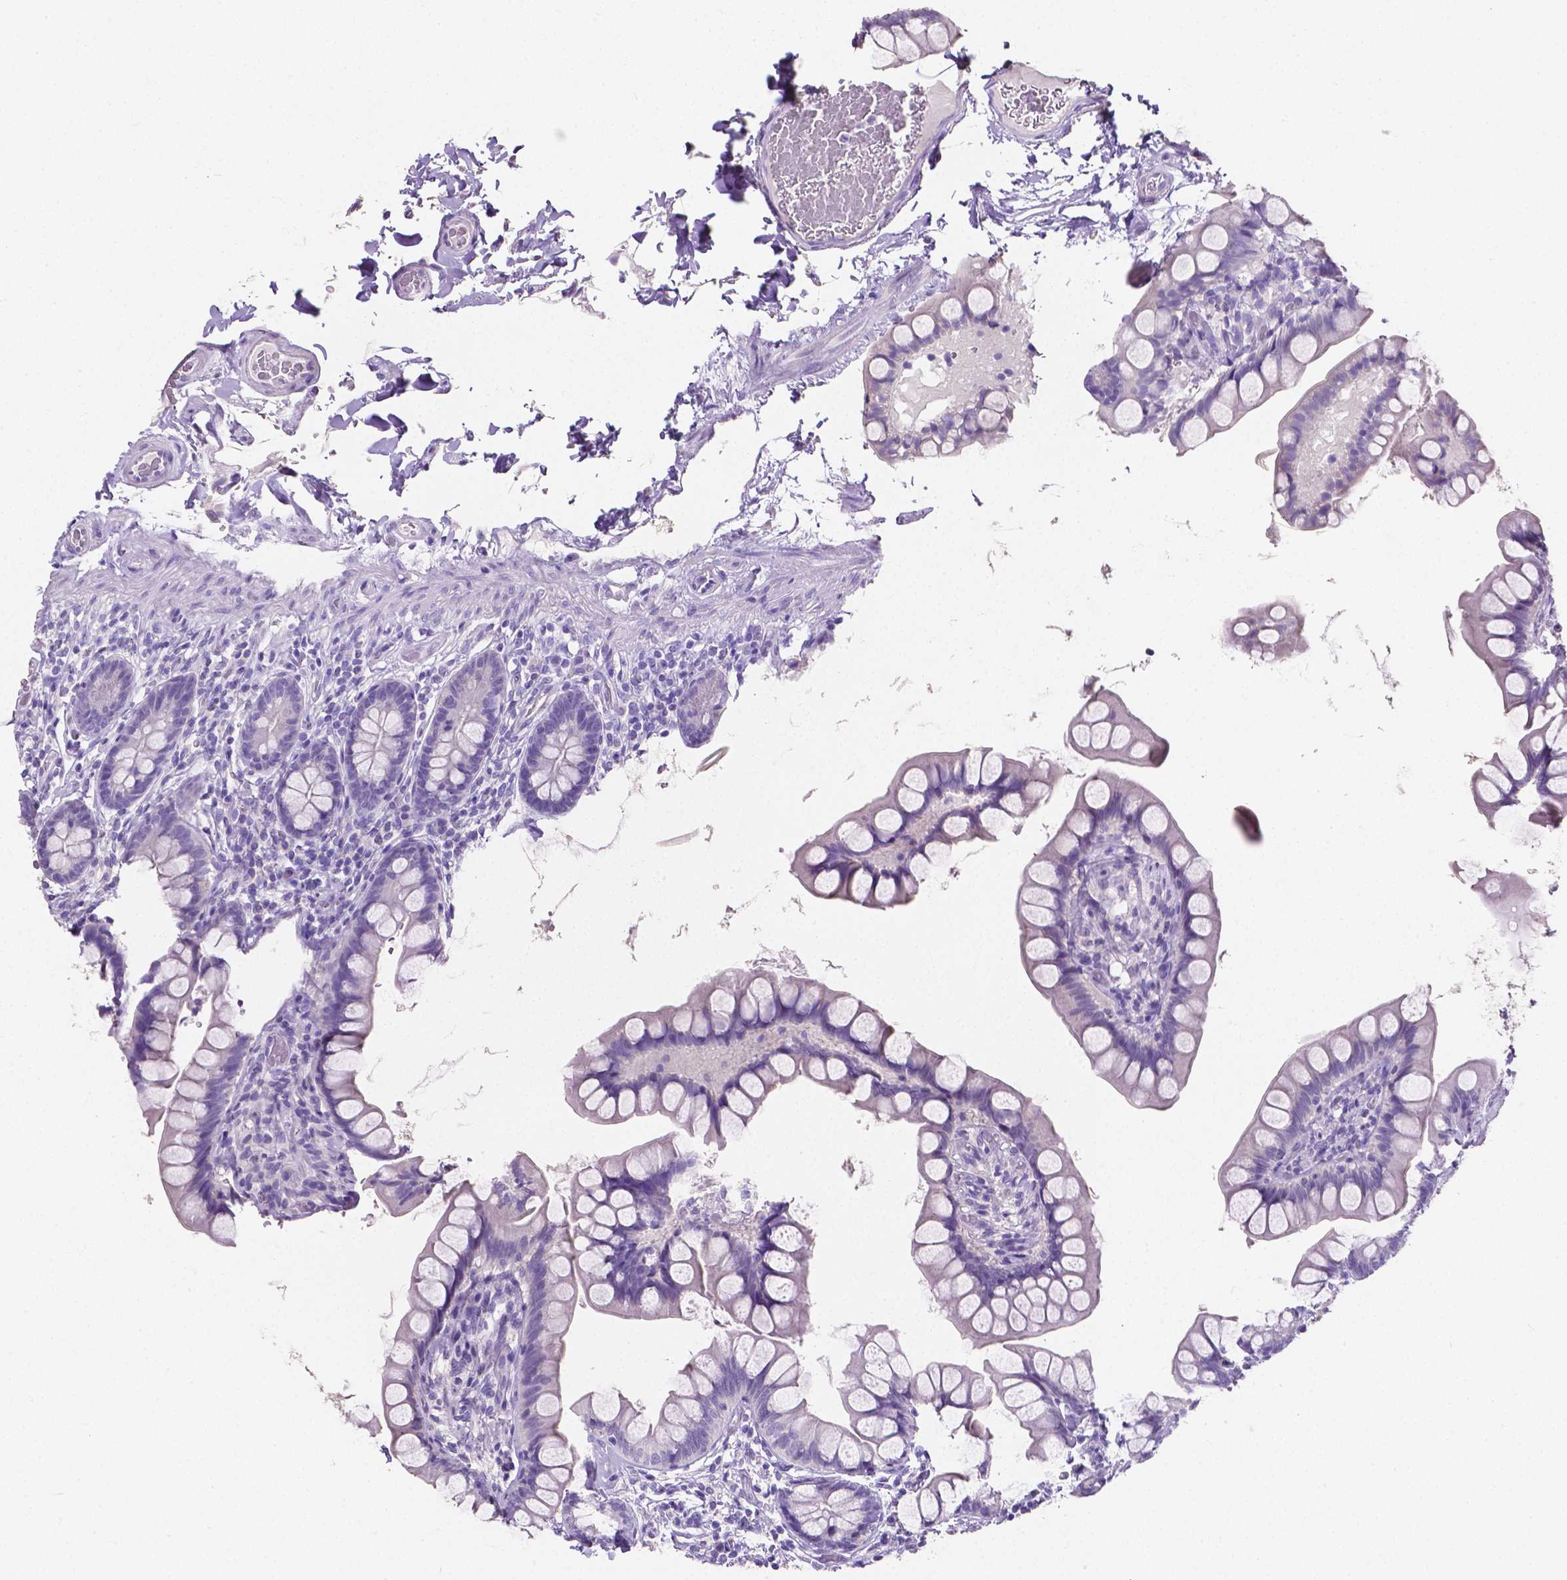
{"staining": {"intensity": "negative", "quantity": "none", "location": "none"}, "tissue": "small intestine", "cell_type": "Glandular cells", "image_type": "normal", "snomed": [{"axis": "morphology", "description": "Normal tissue, NOS"}, {"axis": "topography", "description": "Small intestine"}], "caption": "This is an immunohistochemistry micrograph of benign human small intestine. There is no expression in glandular cells.", "gene": "SLC22A2", "patient": {"sex": "male", "age": 70}}